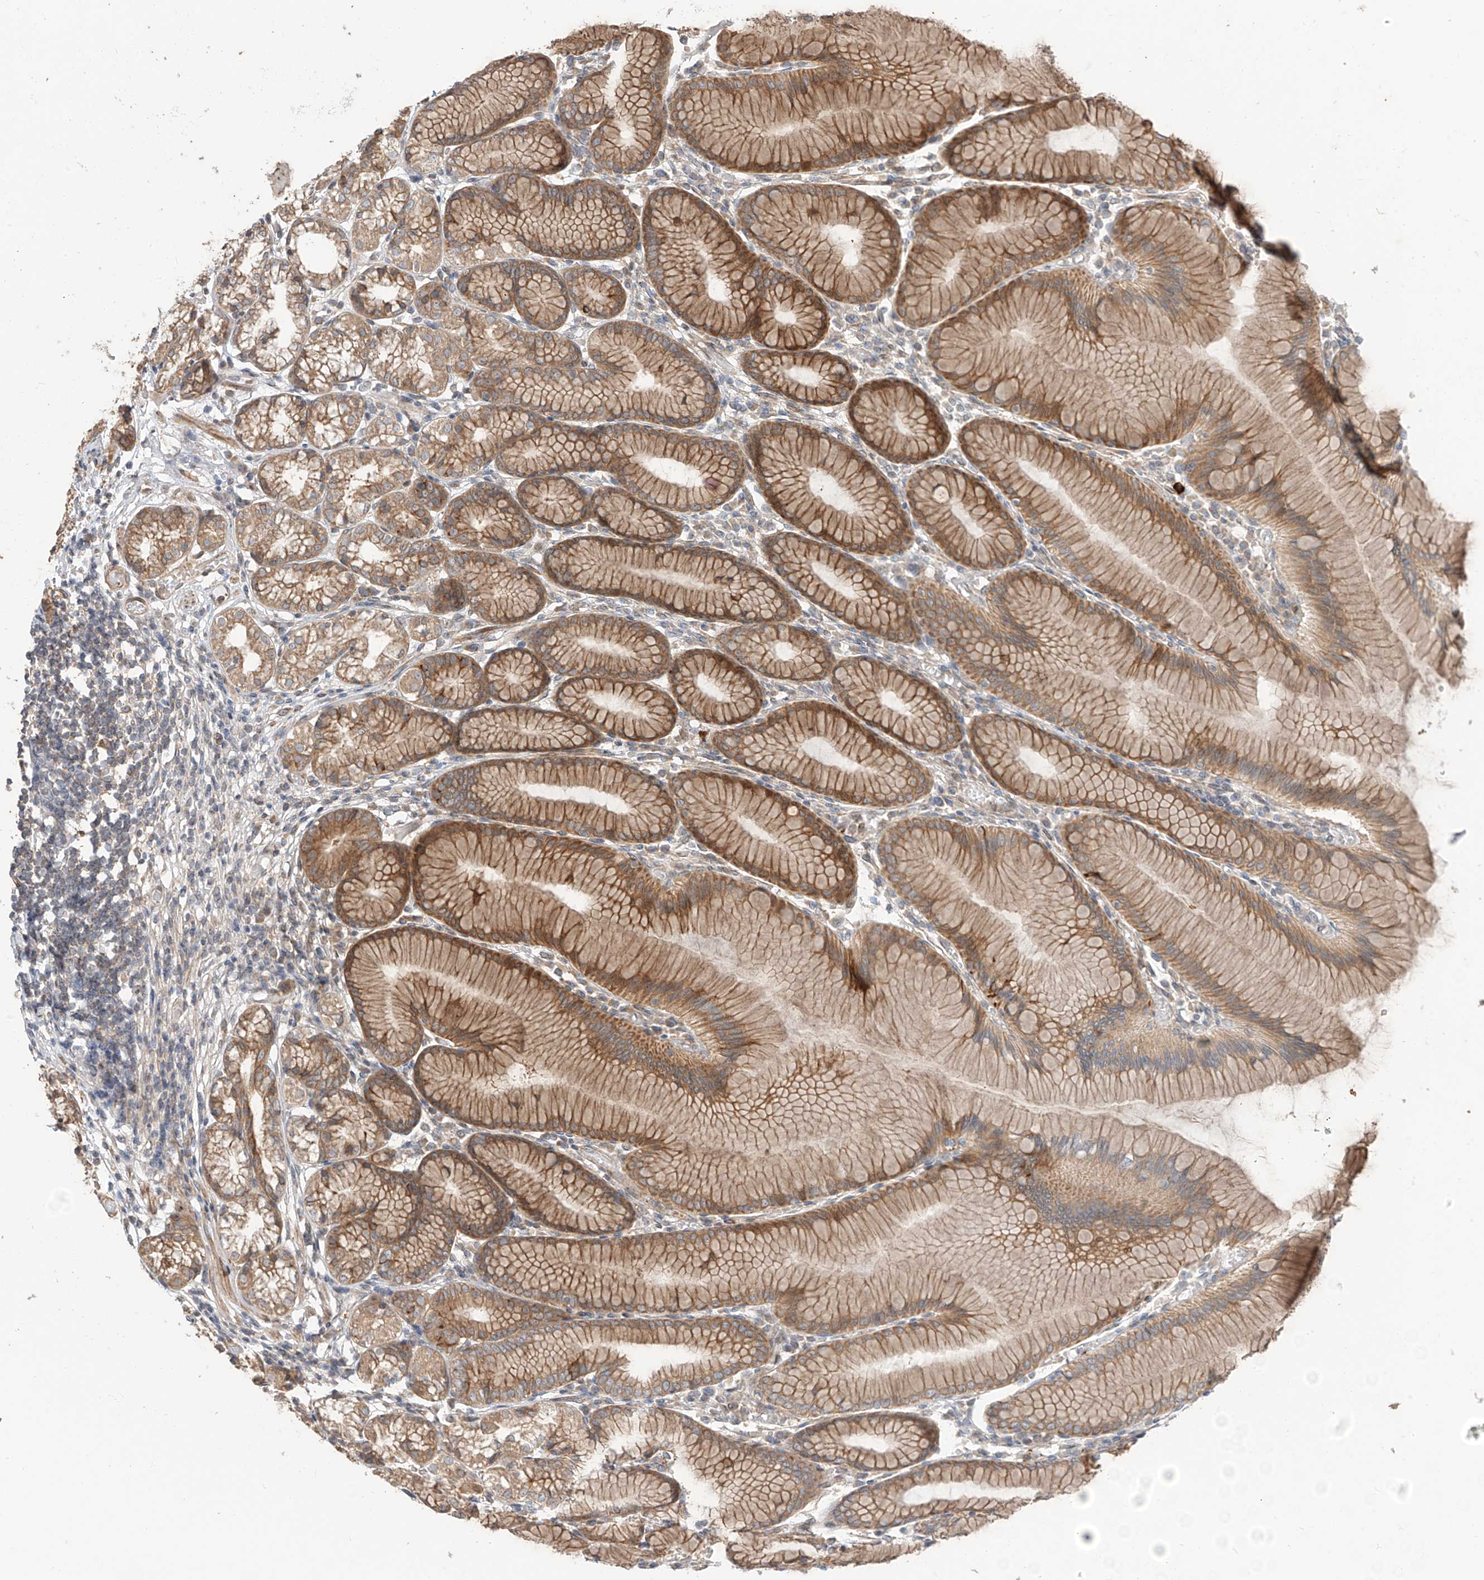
{"staining": {"intensity": "strong", "quantity": ">75%", "location": "cytoplasmic/membranous"}, "tissue": "stomach", "cell_type": "Glandular cells", "image_type": "normal", "snomed": [{"axis": "morphology", "description": "Normal tissue, NOS"}, {"axis": "topography", "description": "Stomach"}], "caption": "Stomach stained with IHC demonstrates strong cytoplasmic/membranous expression in approximately >75% of glandular cells.", "gene": "CEP162", "patient": {"sex": "female", "age": 57}}